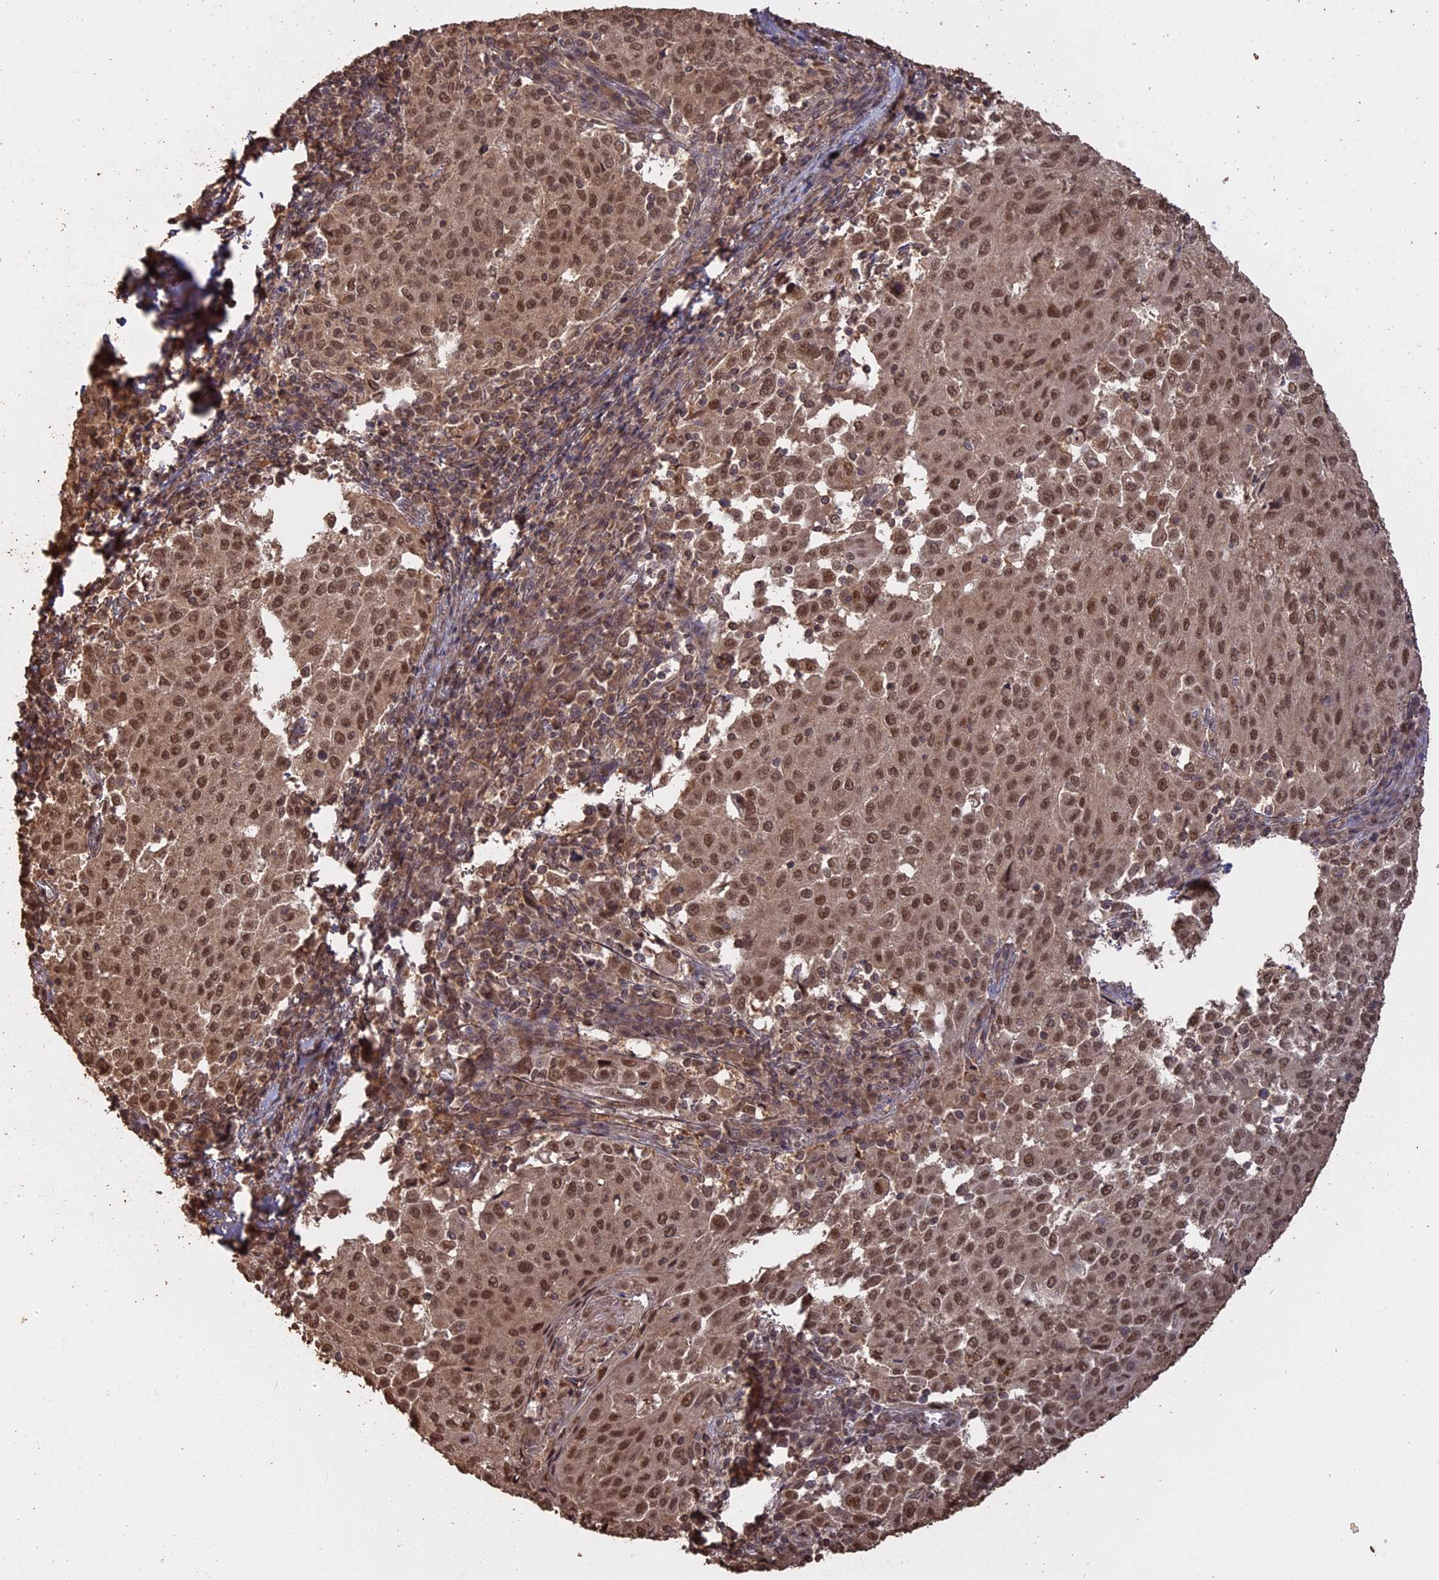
{"staining": {"intensity": "moderate", "quantity": ">75%", "location": "nuclear"}, "tissue": "cervical cancer", "cell_type": "Tumor cells", "image_type": "cancer", "snomed": [{"axis": "morphology", "description": "Squamous cell carcinoma, NOS"}, {"axis": "topography", "description": "Cervix"}], "caption": "High-power microscopy captured an IHC micrograph of cervical squamous cell carcinoma, revealing moderate nuclear positivity in approximately >75% of tumor cells. Nuclei are stained in blue.", "gene": "PSMC6", "patient": {"sex": "female", "age": 46}}